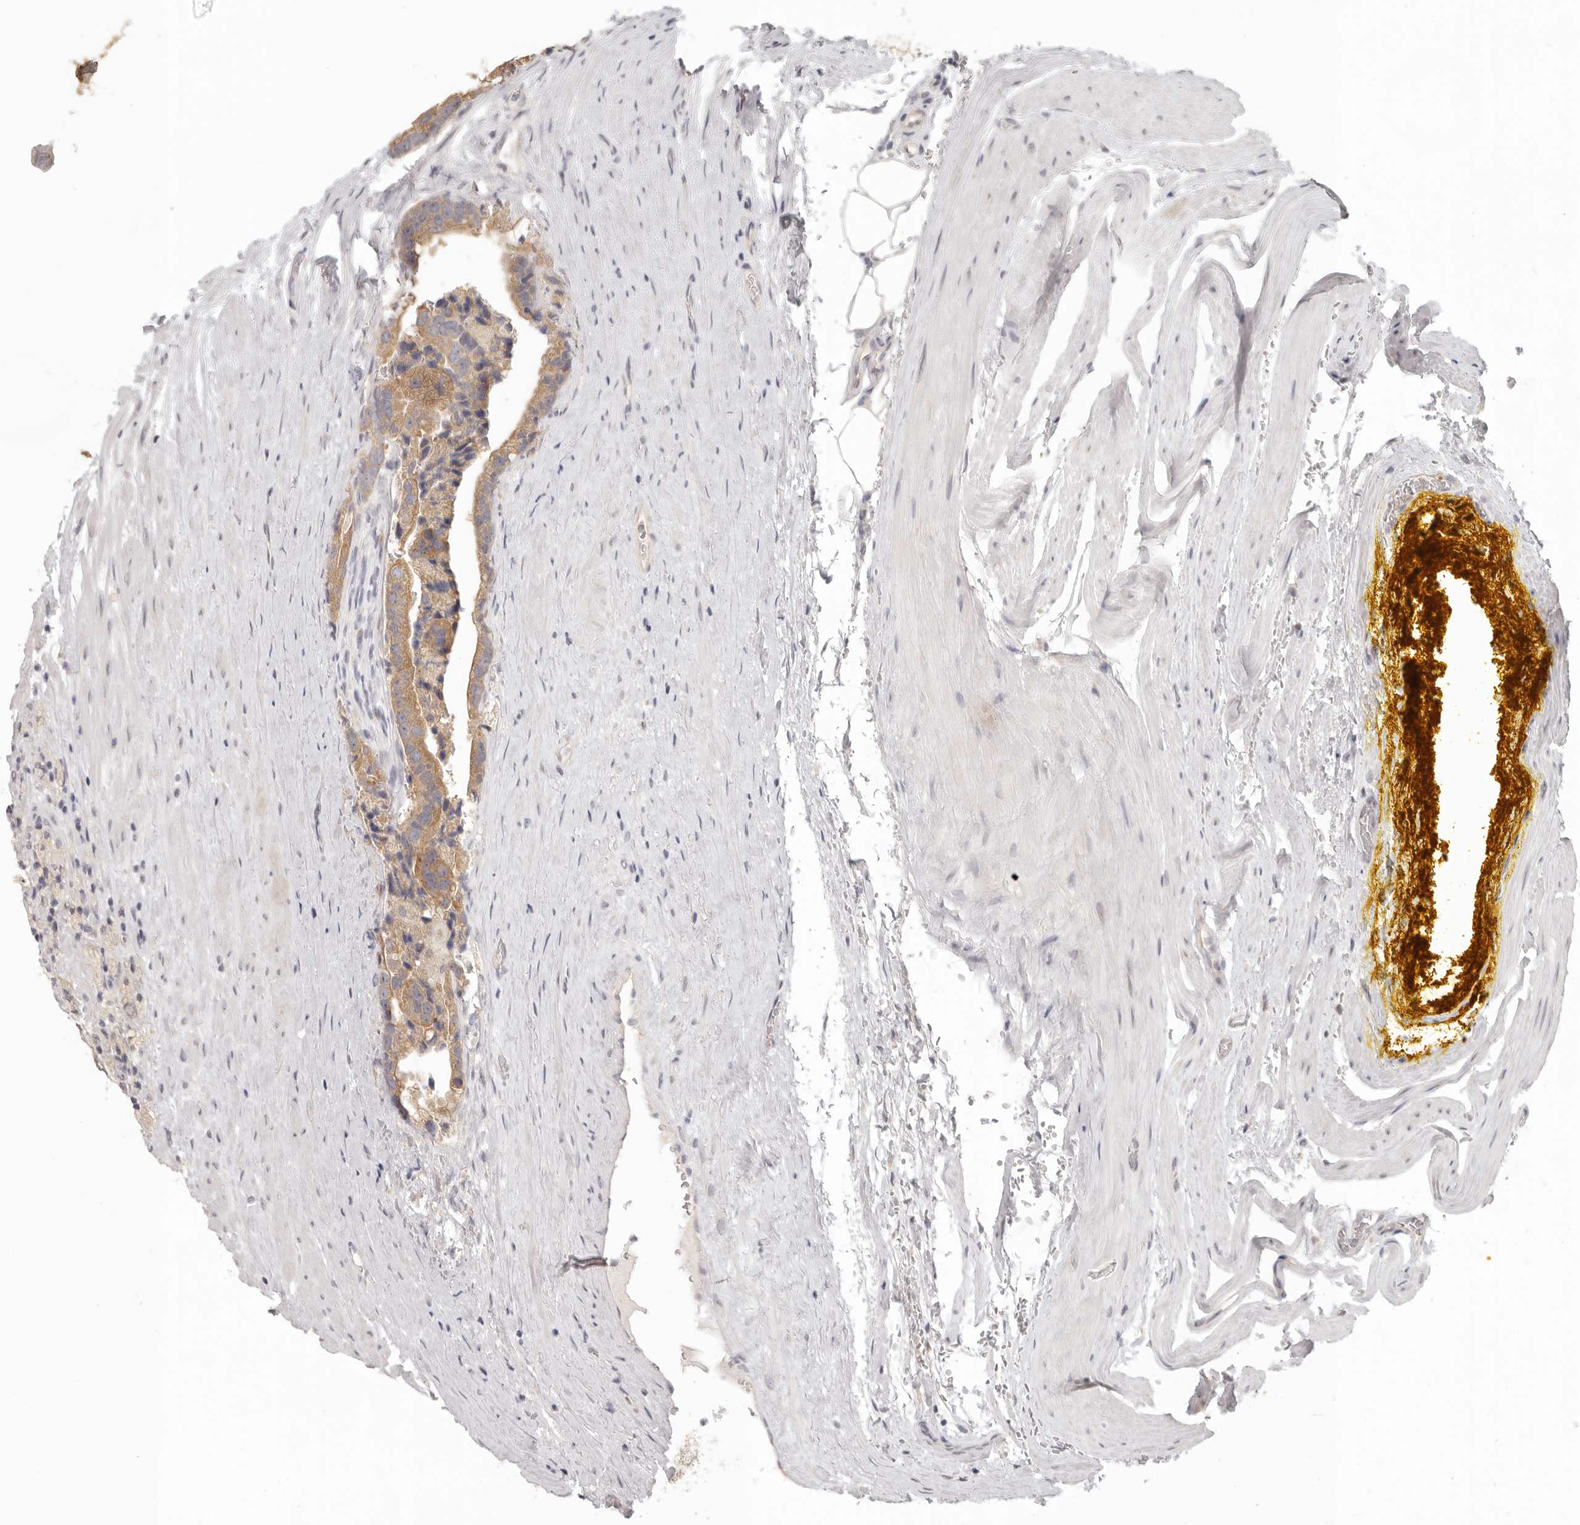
{"staining": {"intensity": "moderate", "quantity": ">75%", "location": "cytoplasmic/membranous"}, "tissue": "prostate cancer", "cell_type": "Tumor cells", "image_type": "cancer", "snomed": [{"axis": "morphology", "description": "Adenocarcinoma, High grade"}, {"axis": "topography", "description": "Prostate"}], "caption": "Prostate adenocarcinoma (high-grade) was stained to show a protein in brown. There is medium levels of moderate cytoplasmic/membranous staining in approximately >75% of tumor cells. (Stains: DAB in brown, nuclei in blue, Microscopy: brightfield microscopy at high magnification).", "gene": "AHDC1", "patient": {"sex": "male", "age": 70}}